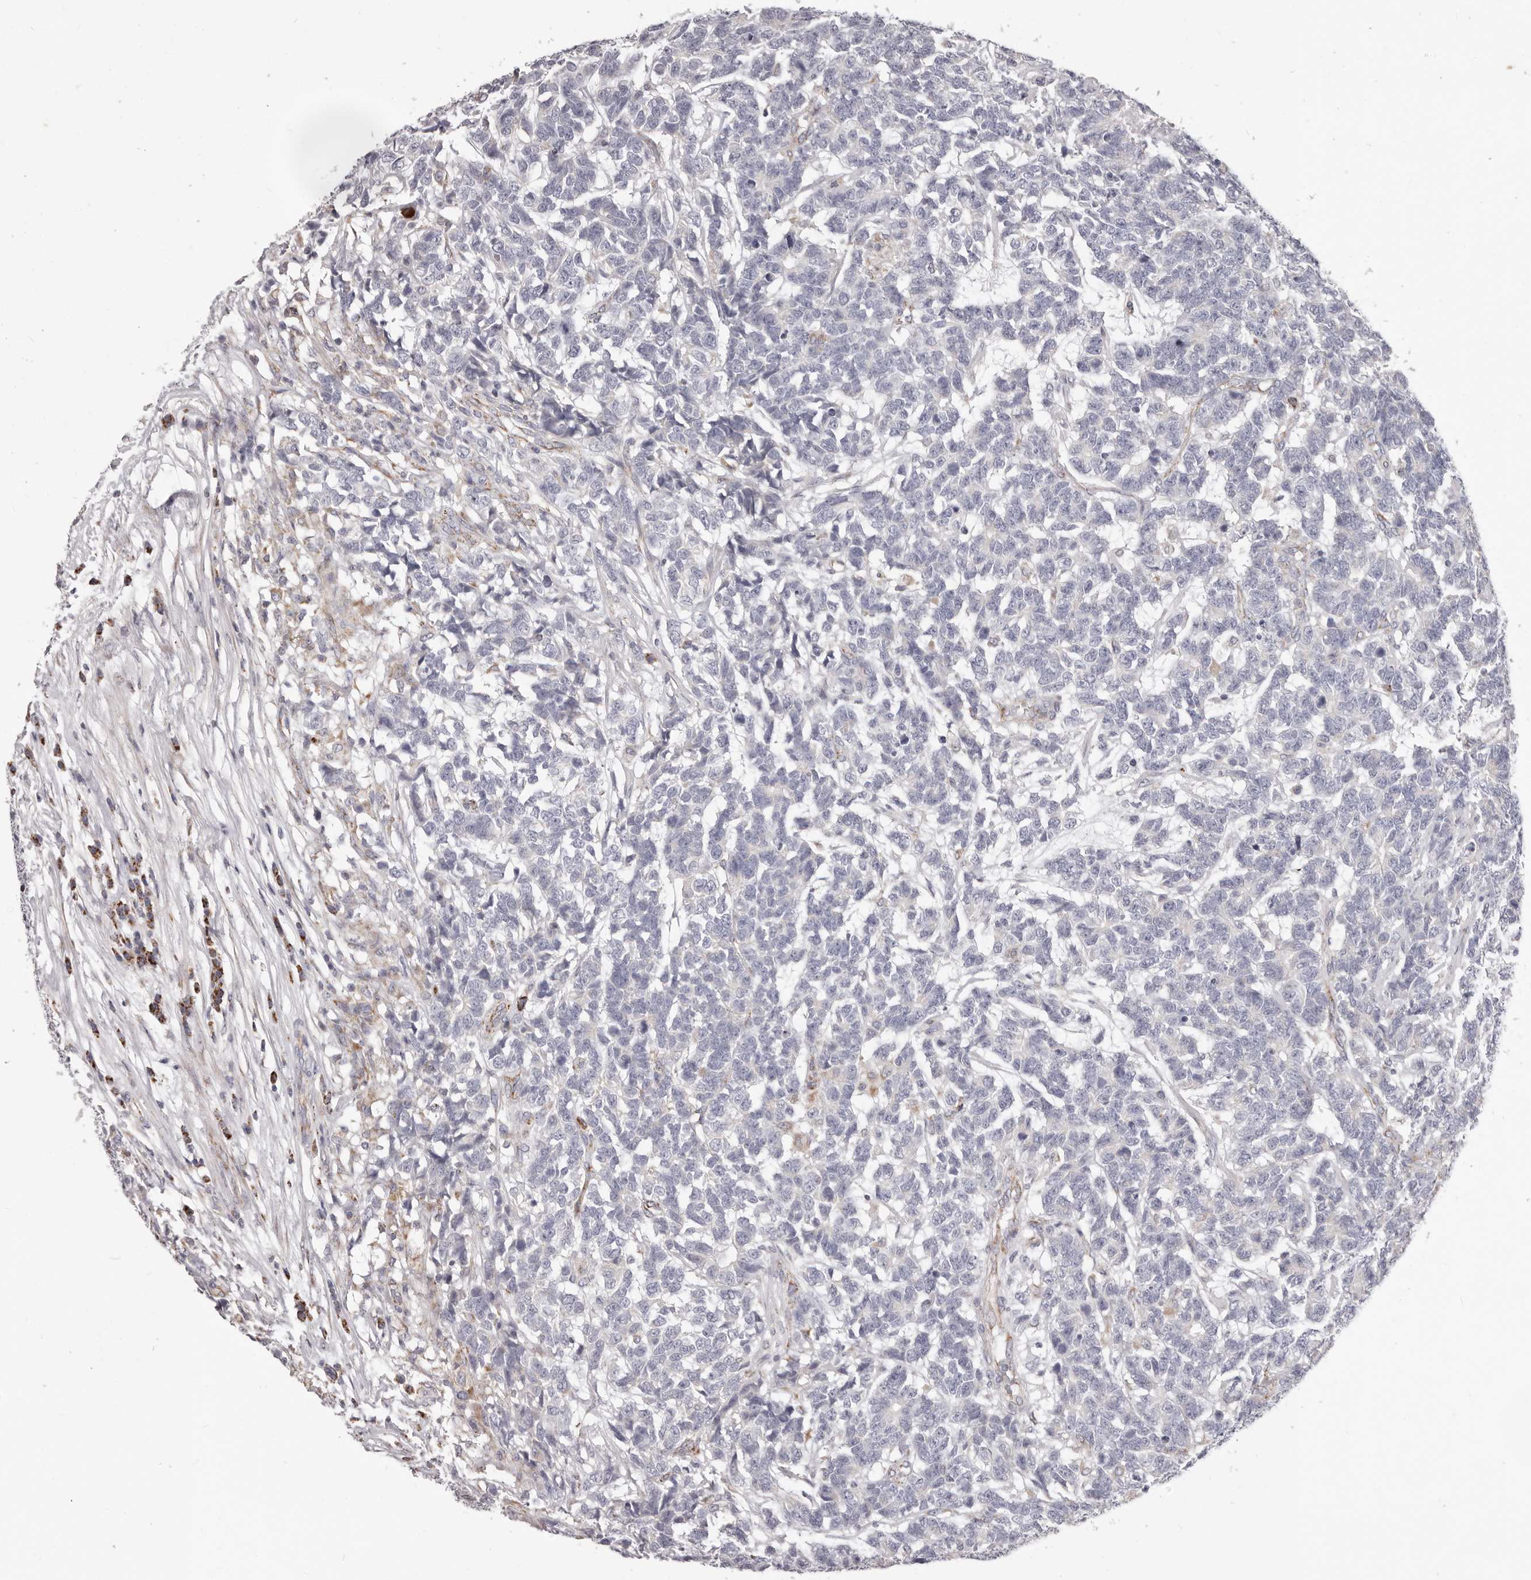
{"staining": {"intensity": "negative", "quantity": "none", "location": "none"}, "tissue": "testis cancer", "cell_type": "Tumor cells", "image_type": "cancer", "snomed": [{"axis": "morphology", "description": "Carcinoma, Embryonal, NOS"}, {"axis": "topography", "description": "Testis"}], "caption": "Immunohistochemistry photomicrograph of testis cancer stained for a protein (brown), which exhibits no expression in tumor cells.", "gene": "PRMT2", "patient": {"sex": "male", "age": 26}}